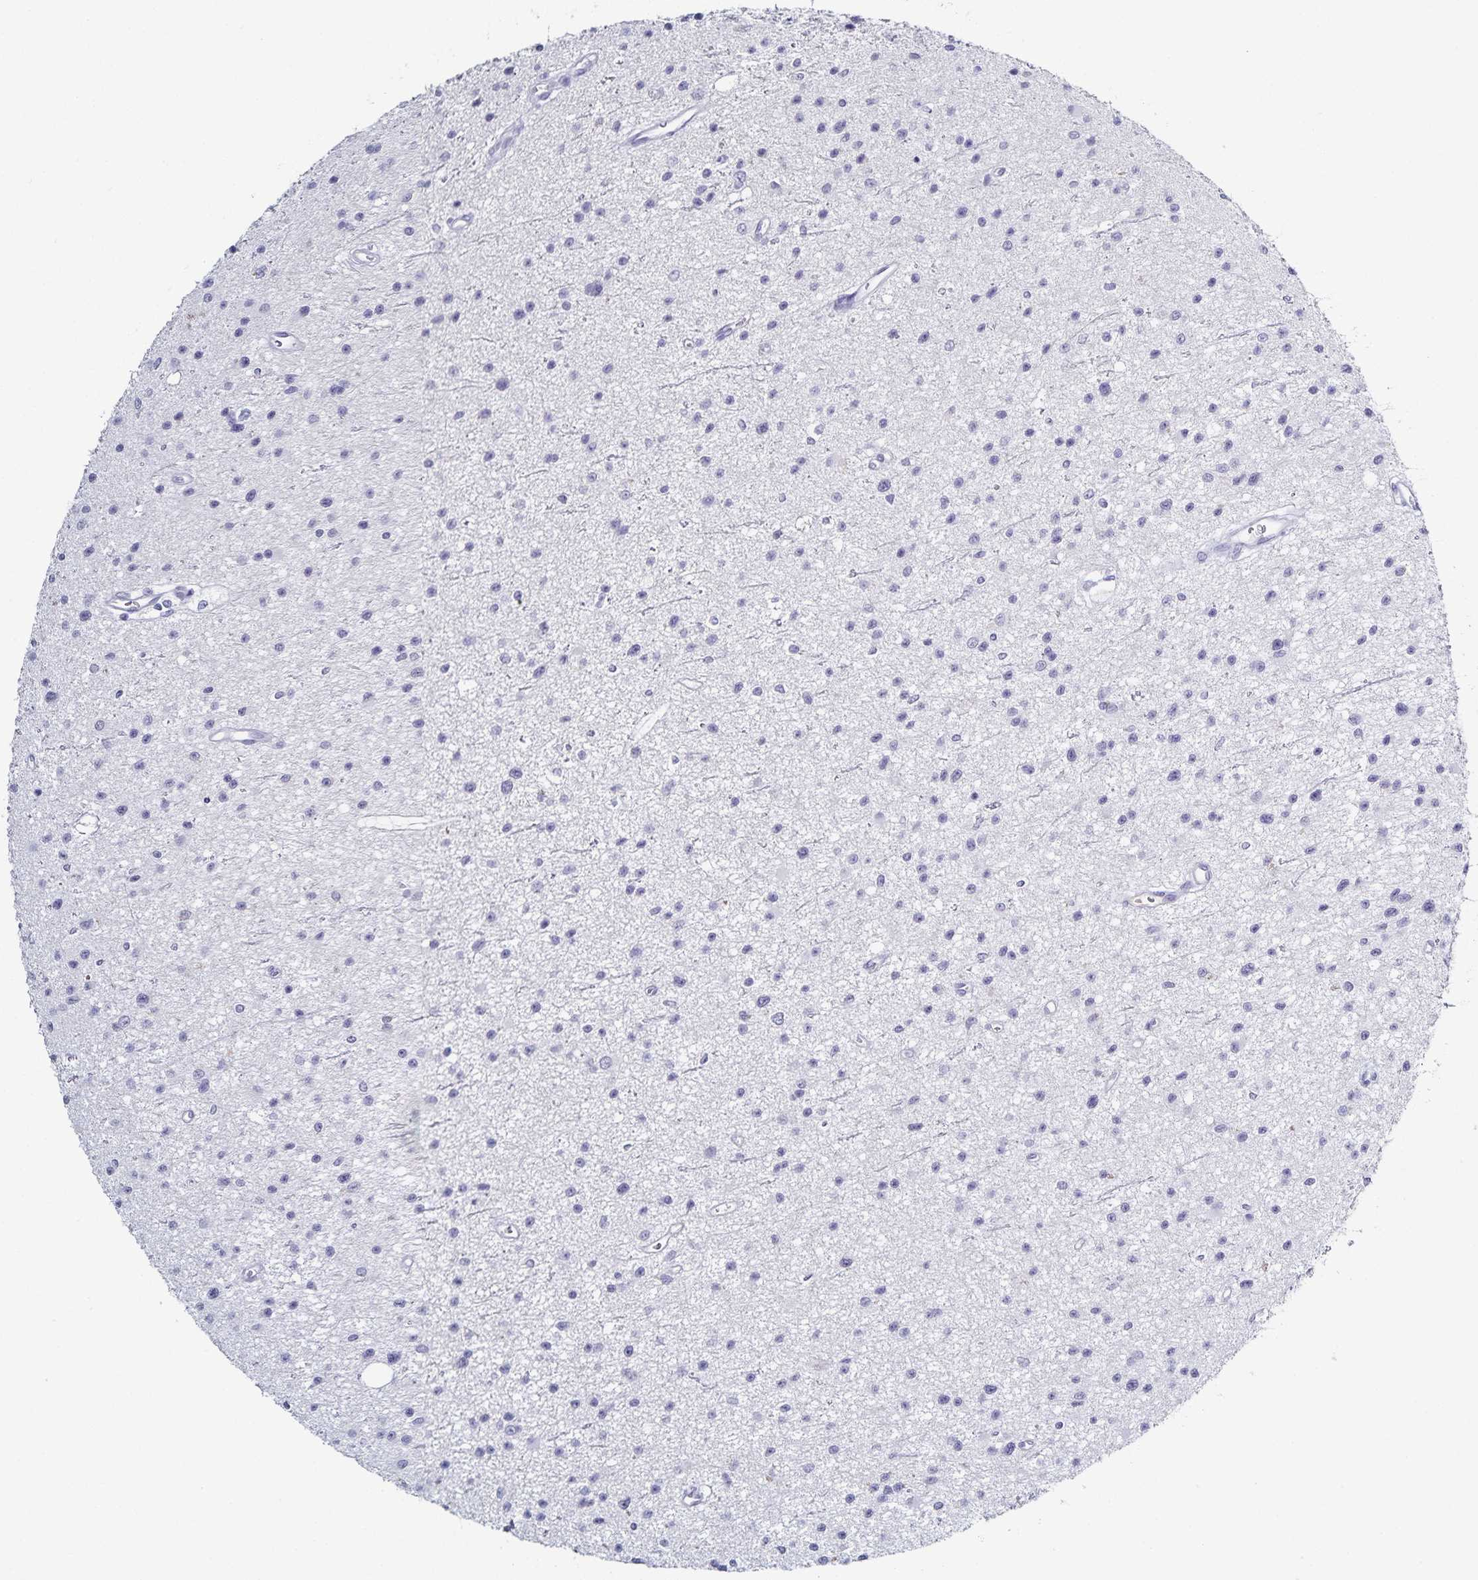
{"staining": {"intensity": "negative", "quantity": "none", "location": "none"}, "tissue": "glioma", "cell_type": "Tumor cells", "image_type": "cancer", "snomed": [{"axis": "morphology", "description": "Glioma, malignant, Low grade"}, {"axis": "topography", "description": "Brain"}], "caption": "A high-resolution histopathology image shows immunohistochemistry staining of low-grade glioma (malignant), which shows no significant staining in tumor cells.", "gene": "TTR", "patient": {"sex": "male", "age": 43}}